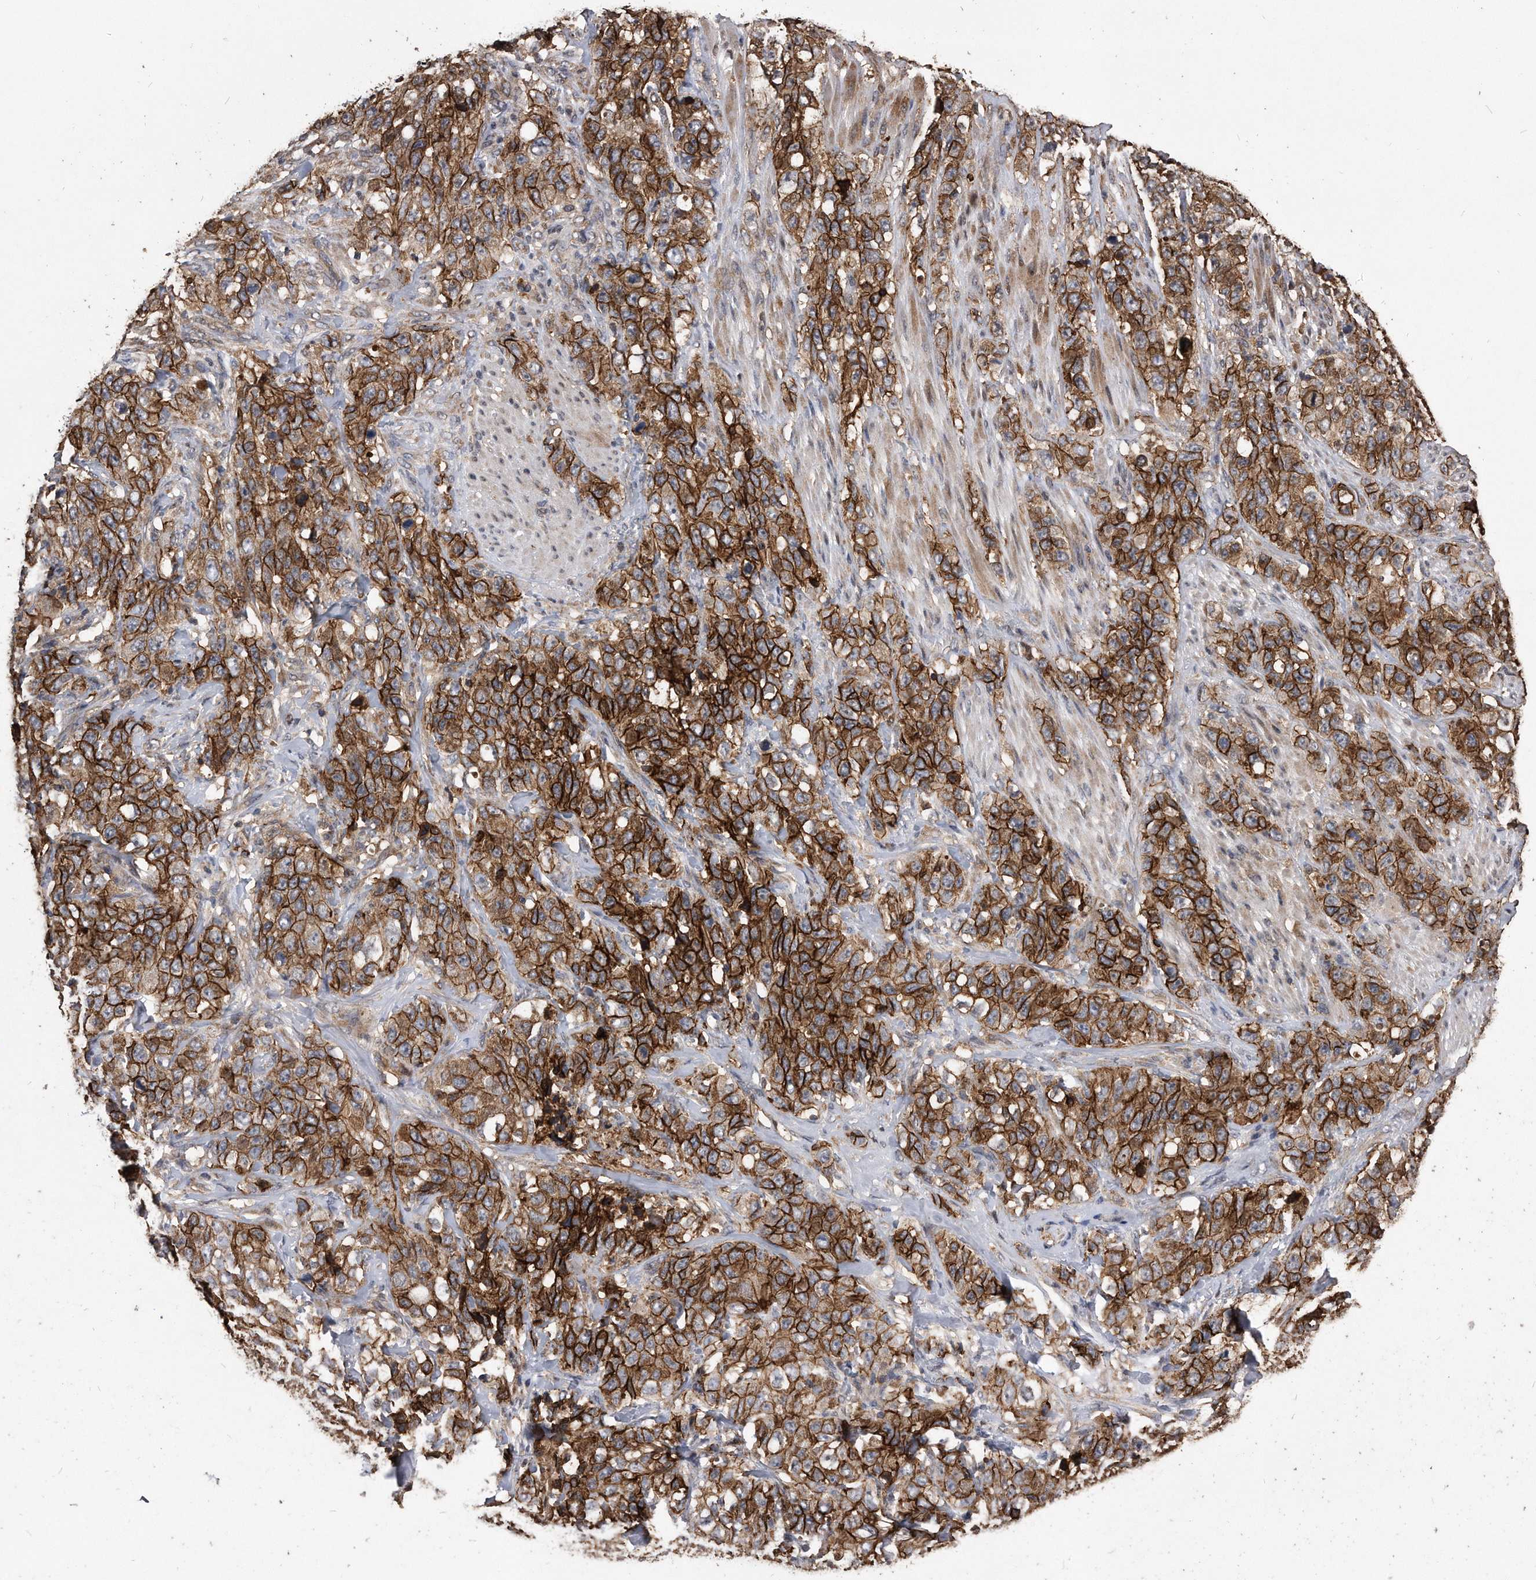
{"staining": {"intensity": "strong", "quantity": ">75%", "location": "cytoplasmic/membranous"}, "tissue": "stomach cancer", "cell_type": "Tumor cells", "image_type": "cancer", "snomed": [{"axis": "morphology", "description": "Adenocarcinoma, NOS"}, {"axis": "topography", "description": "Stomach"}], "caption": "Protein staining demonstrates strong cytoplasmic/membranous expression in approximately >75% of tumor cells in stomach cancer (adenocarcinoma).", "gene": "IL20RA", "patient": {"sex": "male", "age": 48}}